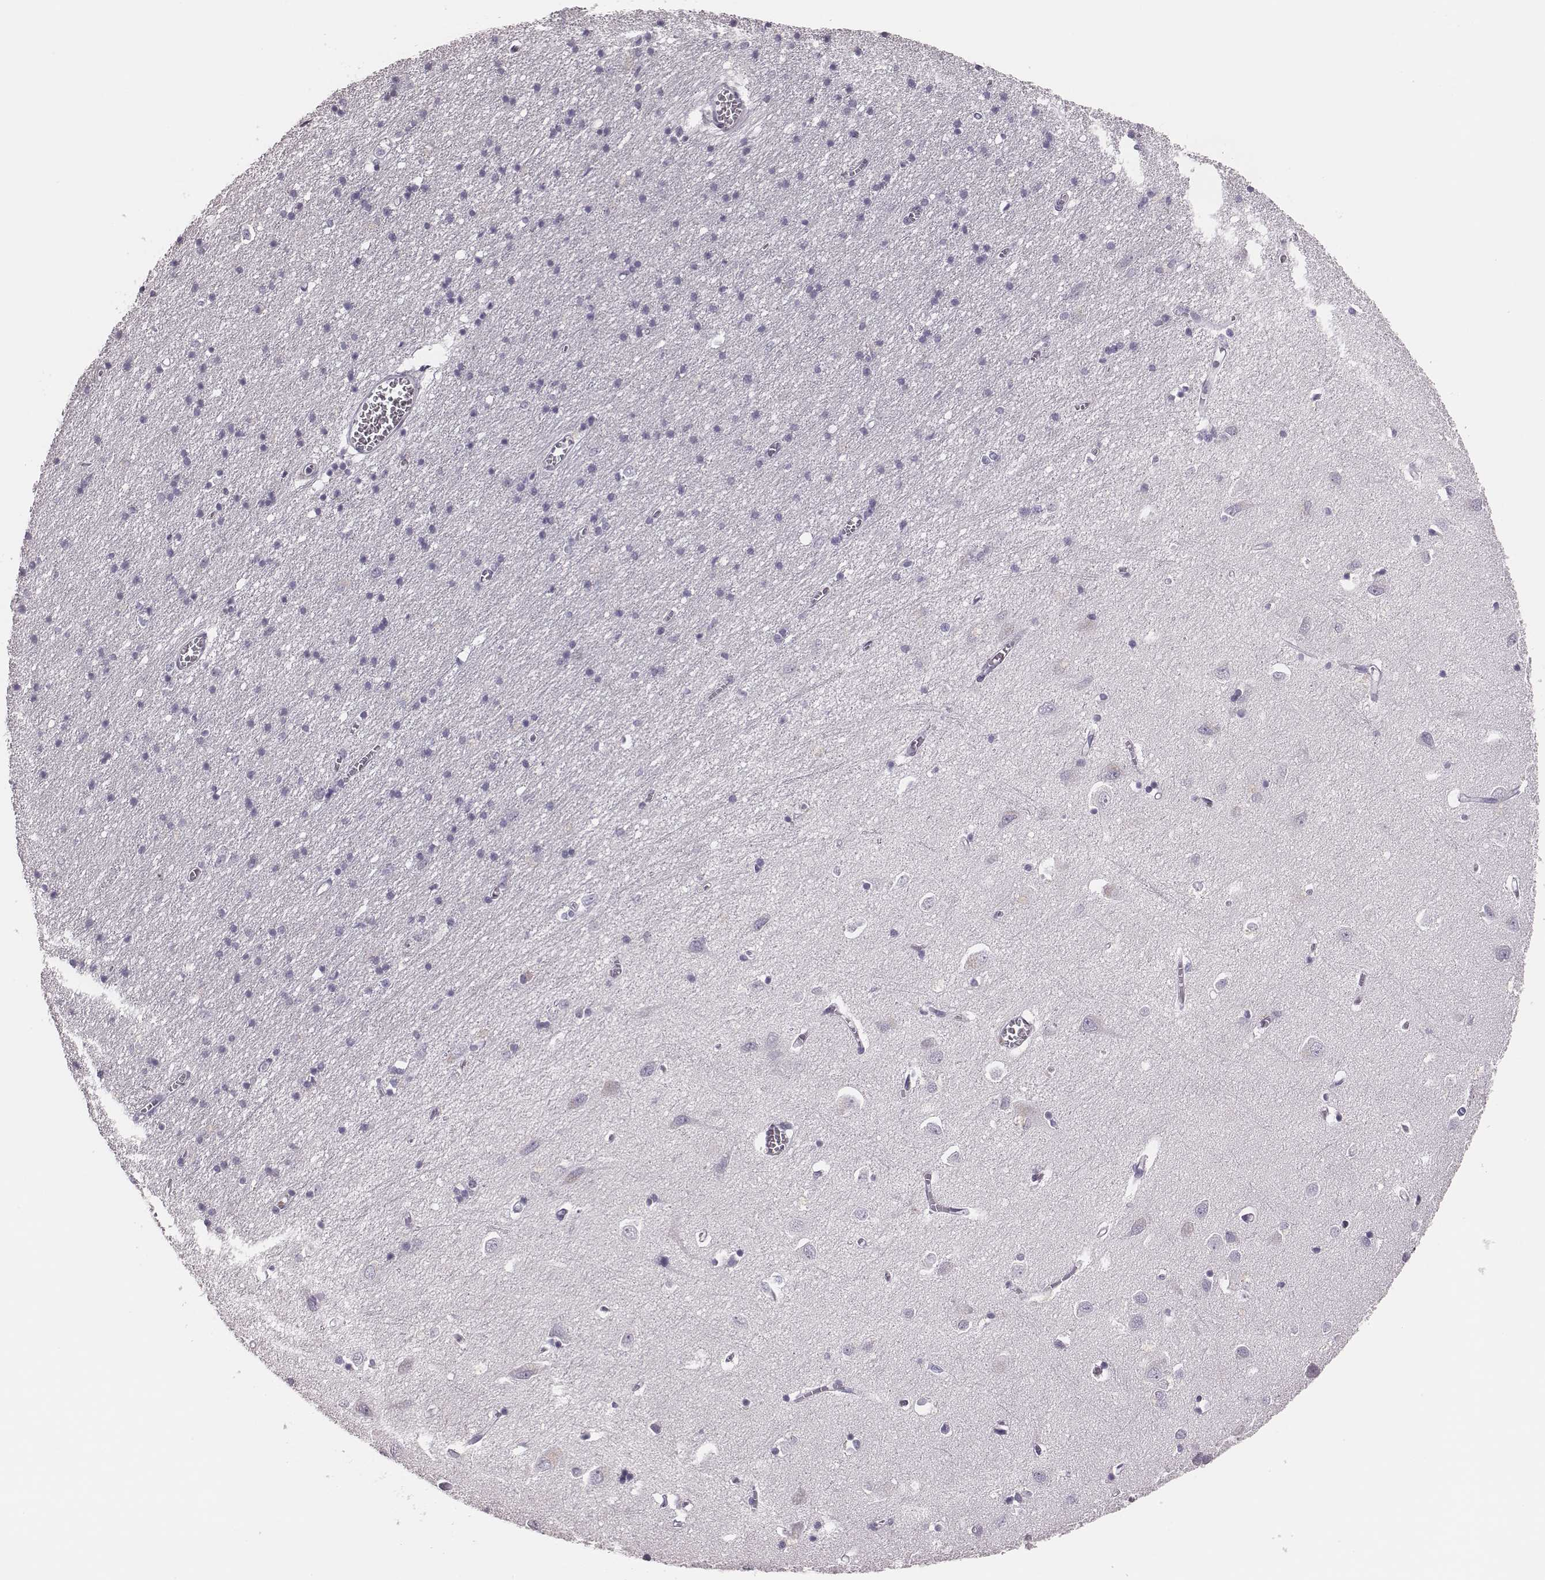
{"staining": {"intensity": "negative", "quantity": "none", "location": "none"}, "tissue": "cerebral cortex", "cell_type": "Endothelial cells", "image_type": "normal", "snomed": [{"axis": "morphology", "description": "Normal tissue, NOS"}, {"axis": "topography", "description": "Cerebral cortex"}], "caption": "Immunohistochemistry micrograph of normal human cerebral cortex stained for a protein (brown), which shows no expression in endothelial cells. (DAB immunohistochemistry with hematoxylin counter stain).", "gene": "H1", "patient": {"sex": "male", "age": 70}}